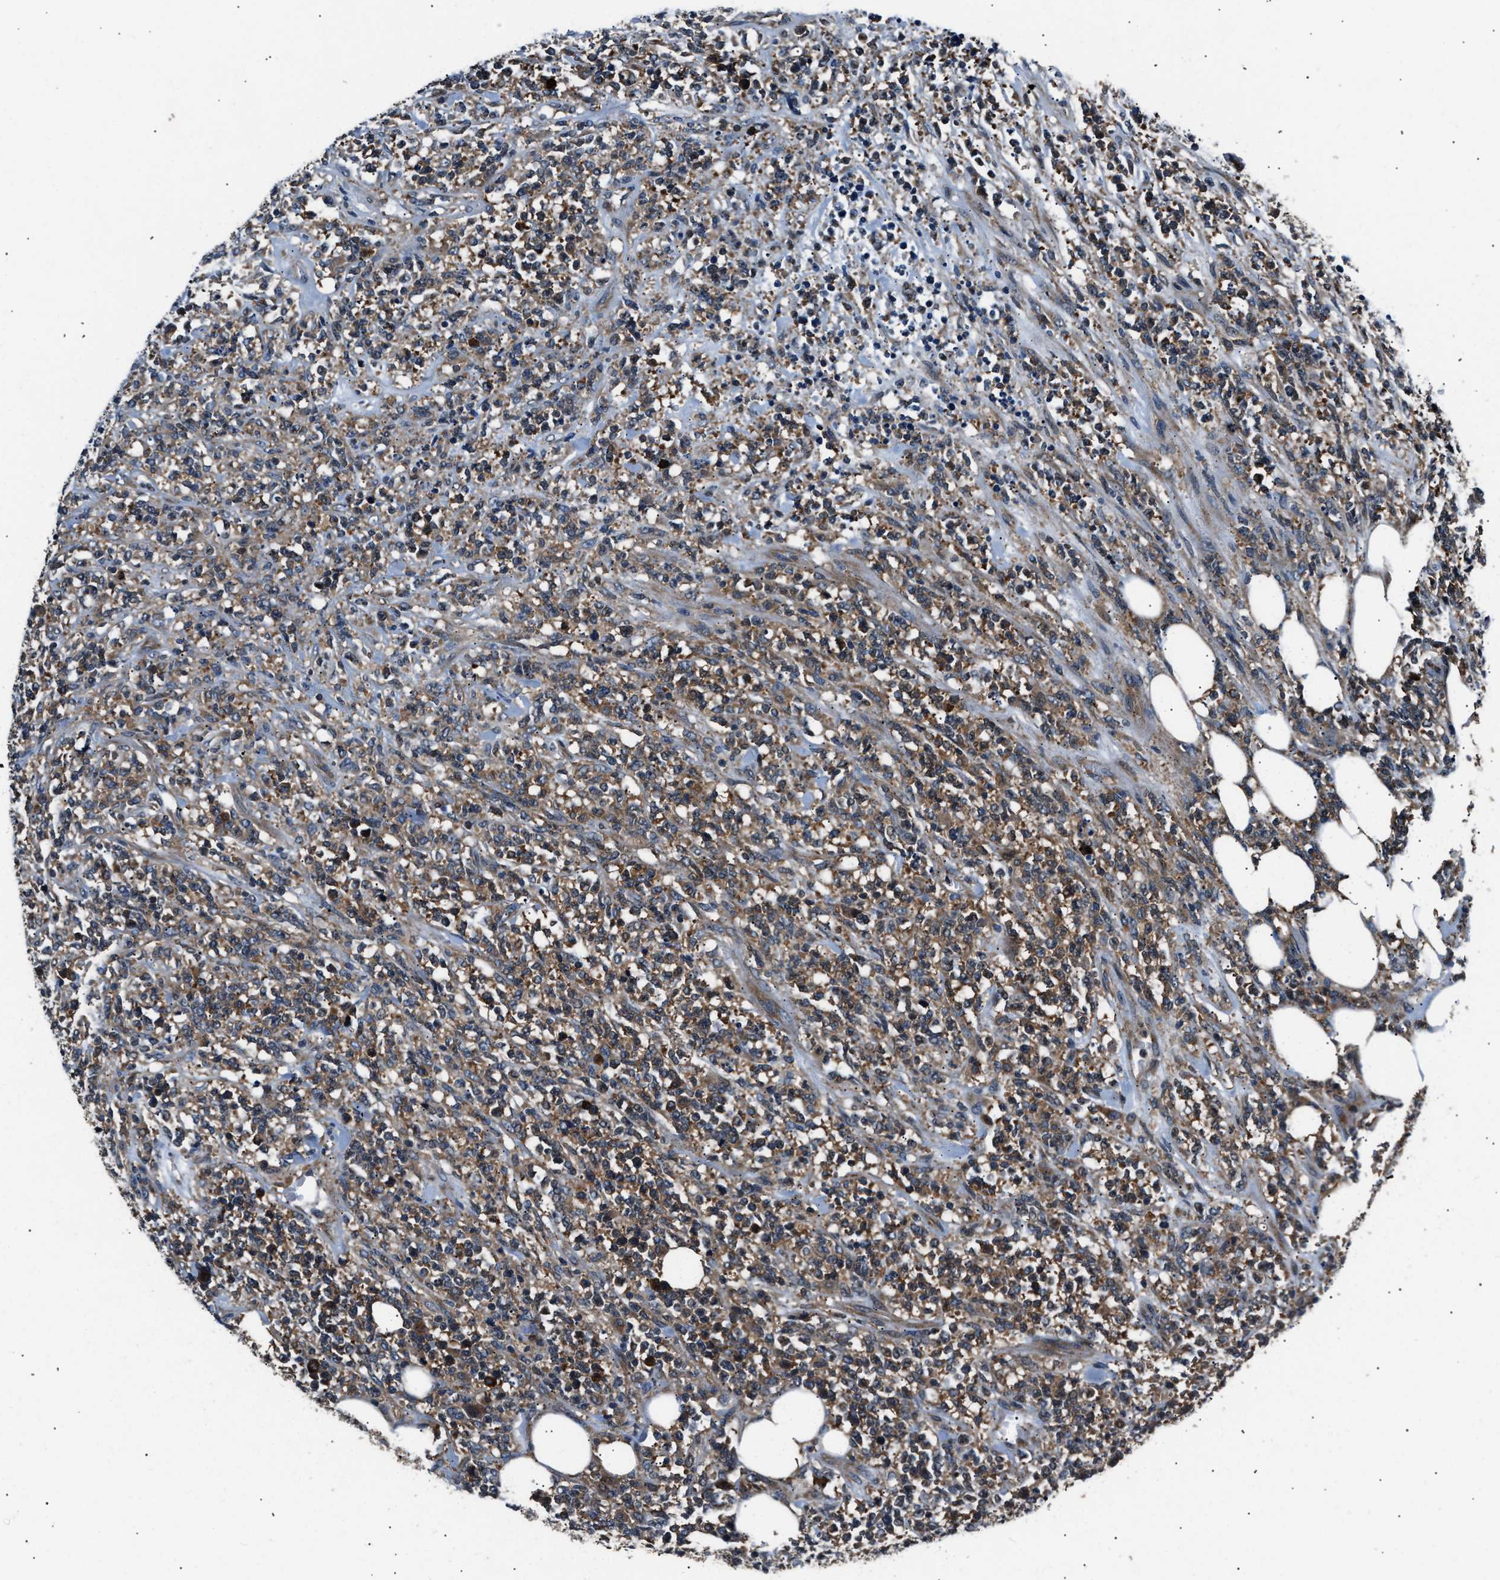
{"staining": {"intensity": "moderate", "quantity": ">75%", "location": "cytoplasmic/membranous"}, "tissue": "lymphoma", "cell_type": "Tumor cells", "image_type": "cancer", "snomed": [{"axis": "morphology", "description": "Malignant lymphoma, non-Hodgkin's type, High grade"}, {"axis": "topography", "description": "Soft tissue"}], "caption": "IHC (DAB) staining of lymphoma demonstrates moderate cytoplasmic/membranous protein staining in approximately >75% of tumor cells. The staining was performed using DAB (3,3'-diaminobenzidine) to visualize the protein expression in brown, while the nuclei were stained in blue with hematoxylin (Magnification: 20x).", "gene": "IMPDH2", "patient": {"sex": "male", "age": 18}}